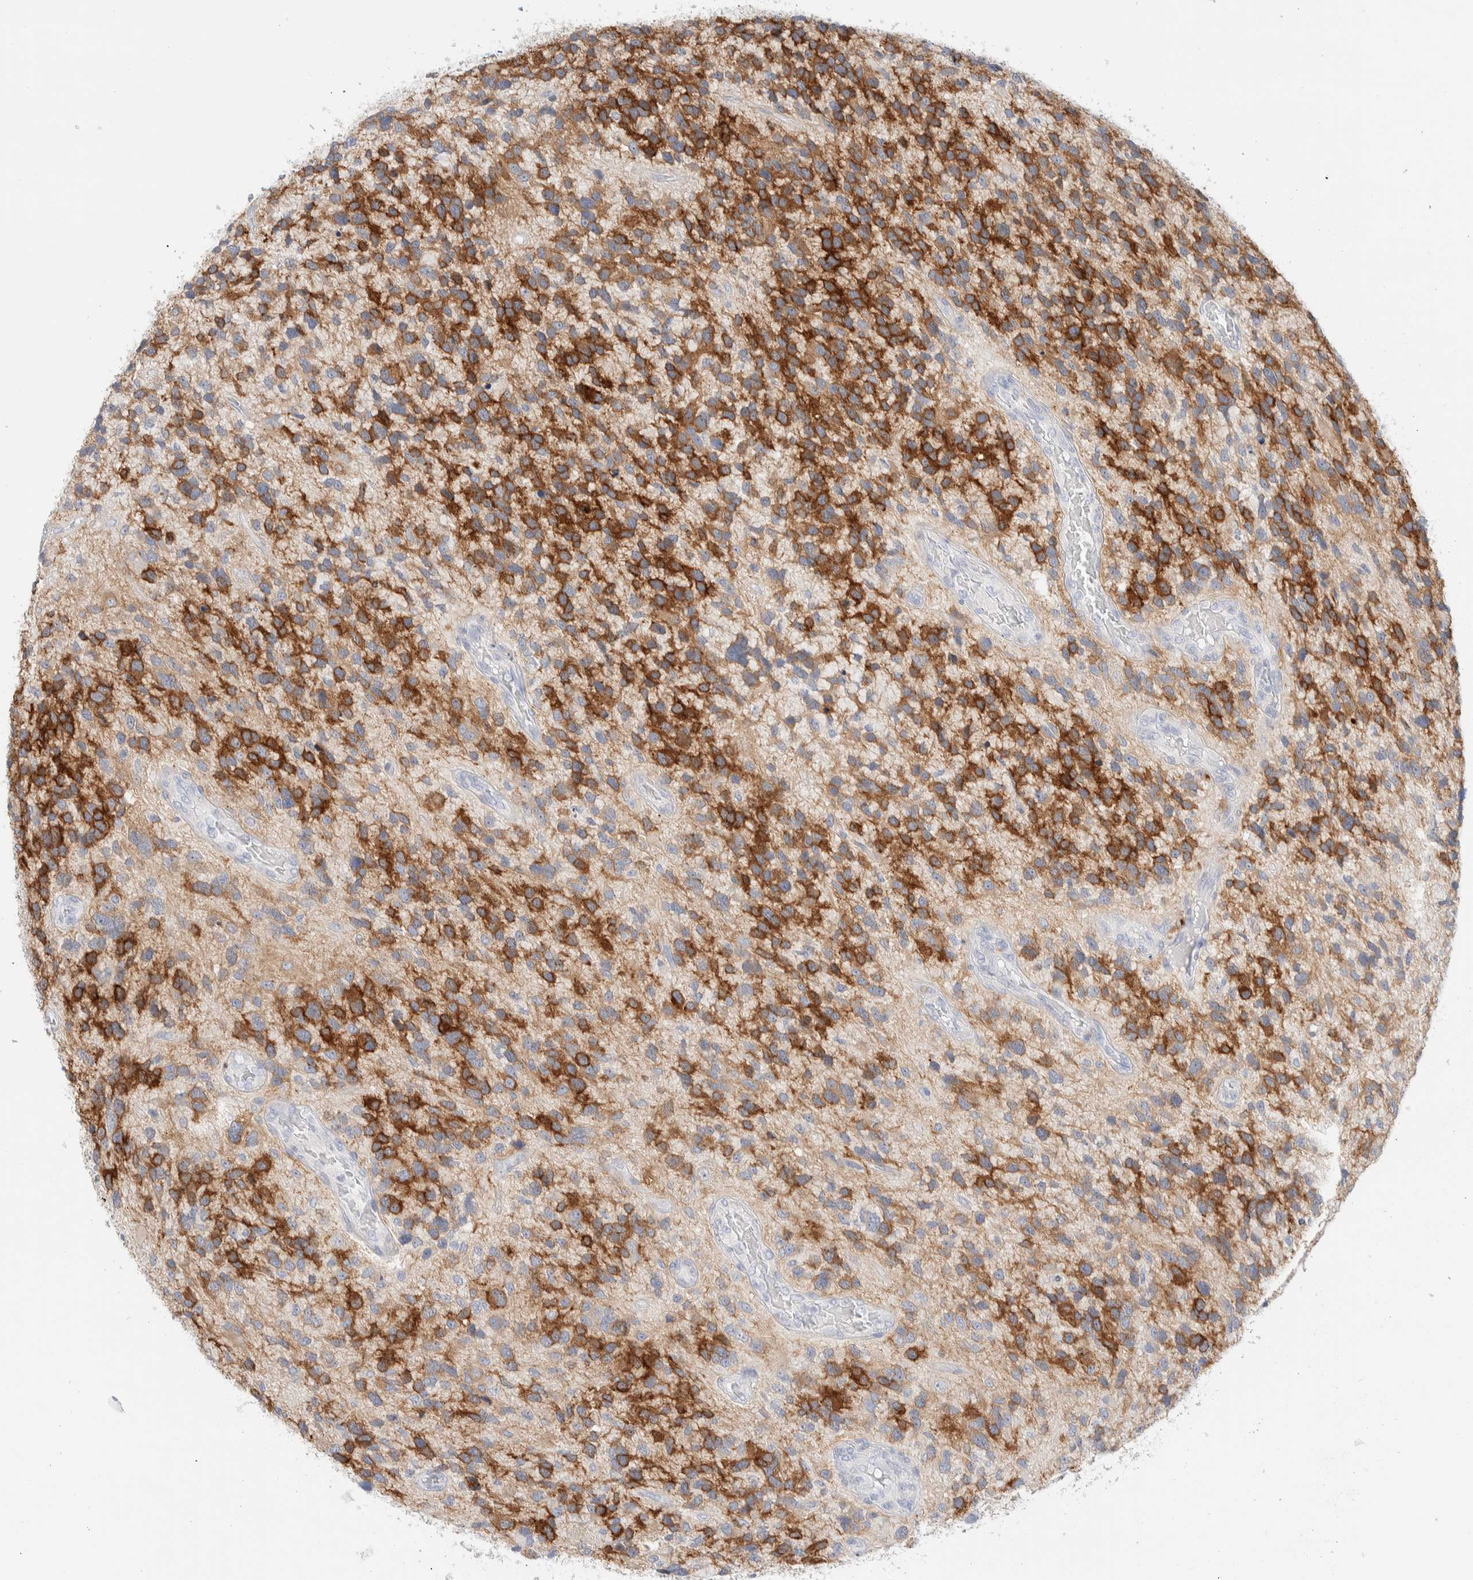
{"staining": {"intensity": "strong", "quantity": ">75%", "location": "cytoplasmic/membranous"}, "tissue": "glioma", "cell_type": "Tumor cells", "image_type": "cancer", "snomed": [{"axis": "morphology", "description": "Glioma, malignant, High grade"}, {"axis": "topography", "description": "Brain"}], "caption": "Protein staining reveals strong cytoplasmic/membranous expression in about >75% of tumor cells in glioma.", "gene": "ATCAY", "patient": {"sex": "female", "age": 58}}